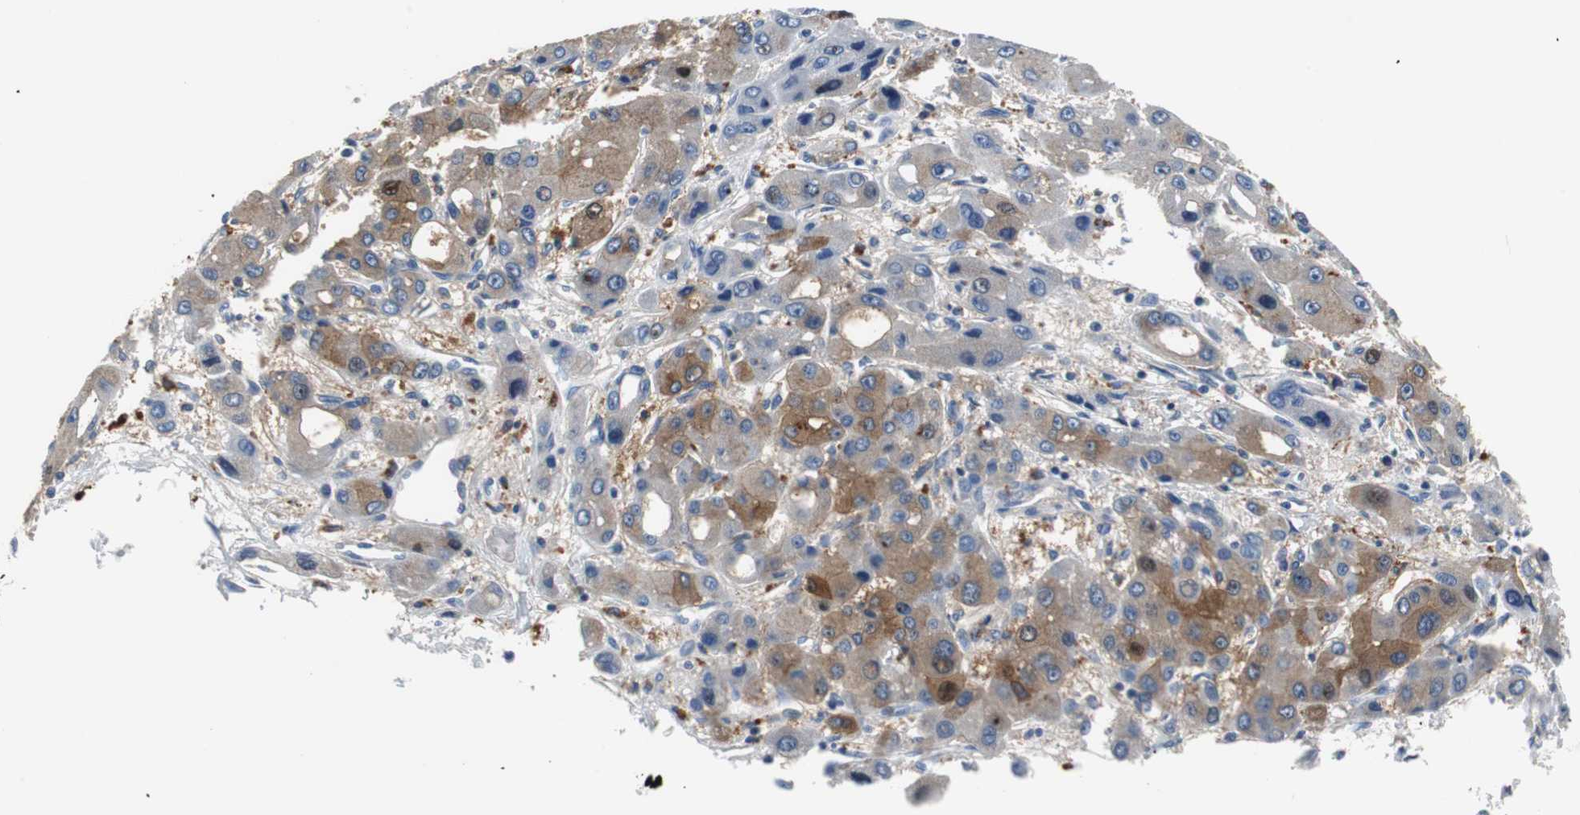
{"staining": {"intensity": "moderate", "quantity": "<25%", "location": "cytoplasmic/membranous"}, "tissue": "liver cancer", "cell_type": "Tumor cells", "image_type": "cancer", "snomed": [{"axis": "morphology", "description": "Carcinoma, Hepatocellular, NOS"}, {"axis": "topography", "description": "Liver"}], "caption": "High-magnification brightfield microscopy of hepatocellular carcinoma (liver) stained with DAB (brown) and counterstained with hematoxylin (blue). tumor cells exhibit moderate cytoplasmic/membranous expression is appreciated in about<25% of cells.", "gene": "PI15", "patient": {"sex": "male", "age": 55}}